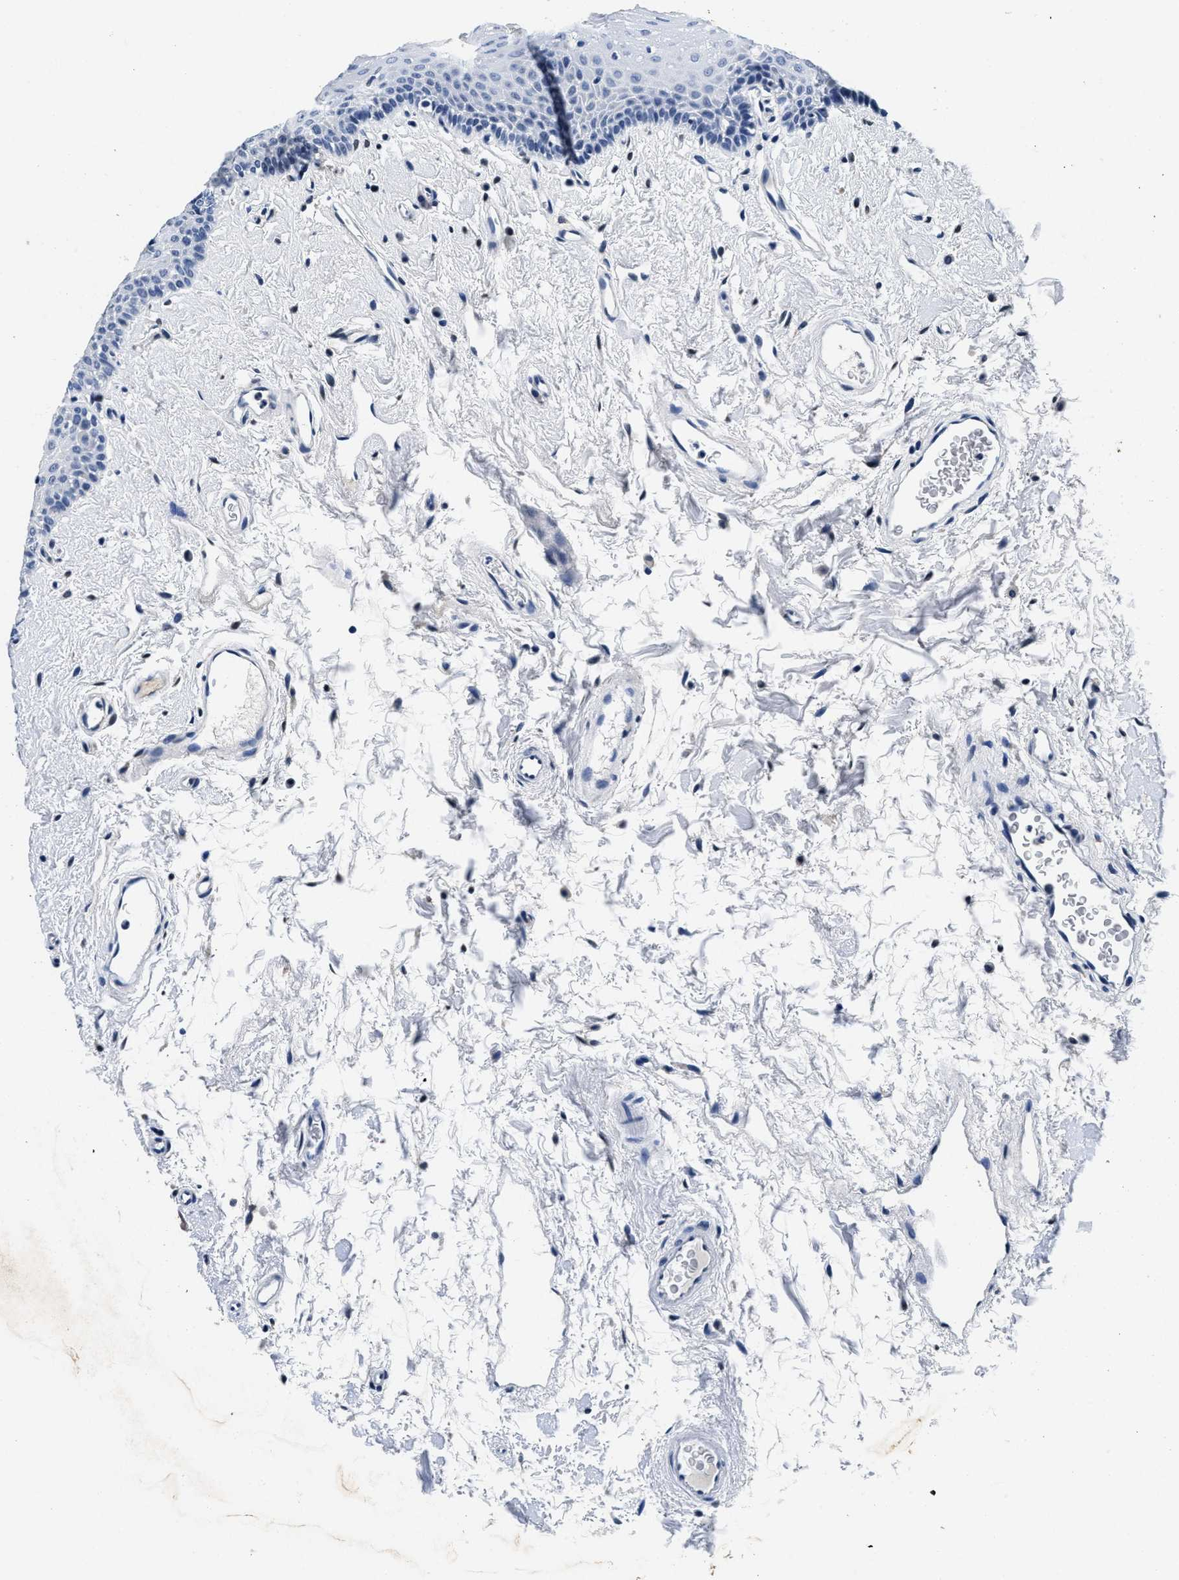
{"staining": {"intensity": "negative", "quantity": "none", "location": "none"}, "tissue": "oral mucosa", "cell_type": "Squamous epithelial cells", "image_type": "normal", "snomed": [{"axis": "morphology", "description": "Normal tissue, NOS"}, {"axis": "topography", "description": "Oral tissue"}], "caption": "The immunohistochemistry micrograph has no significant positivity in squamous epithelial cells of oral mucosa. (DAB (3,3'-diaminobenzidine) IHC with hematoxylin counter stain).", "gene": "HS3ST2", "patient": {"sex": "male", "age": 66}}